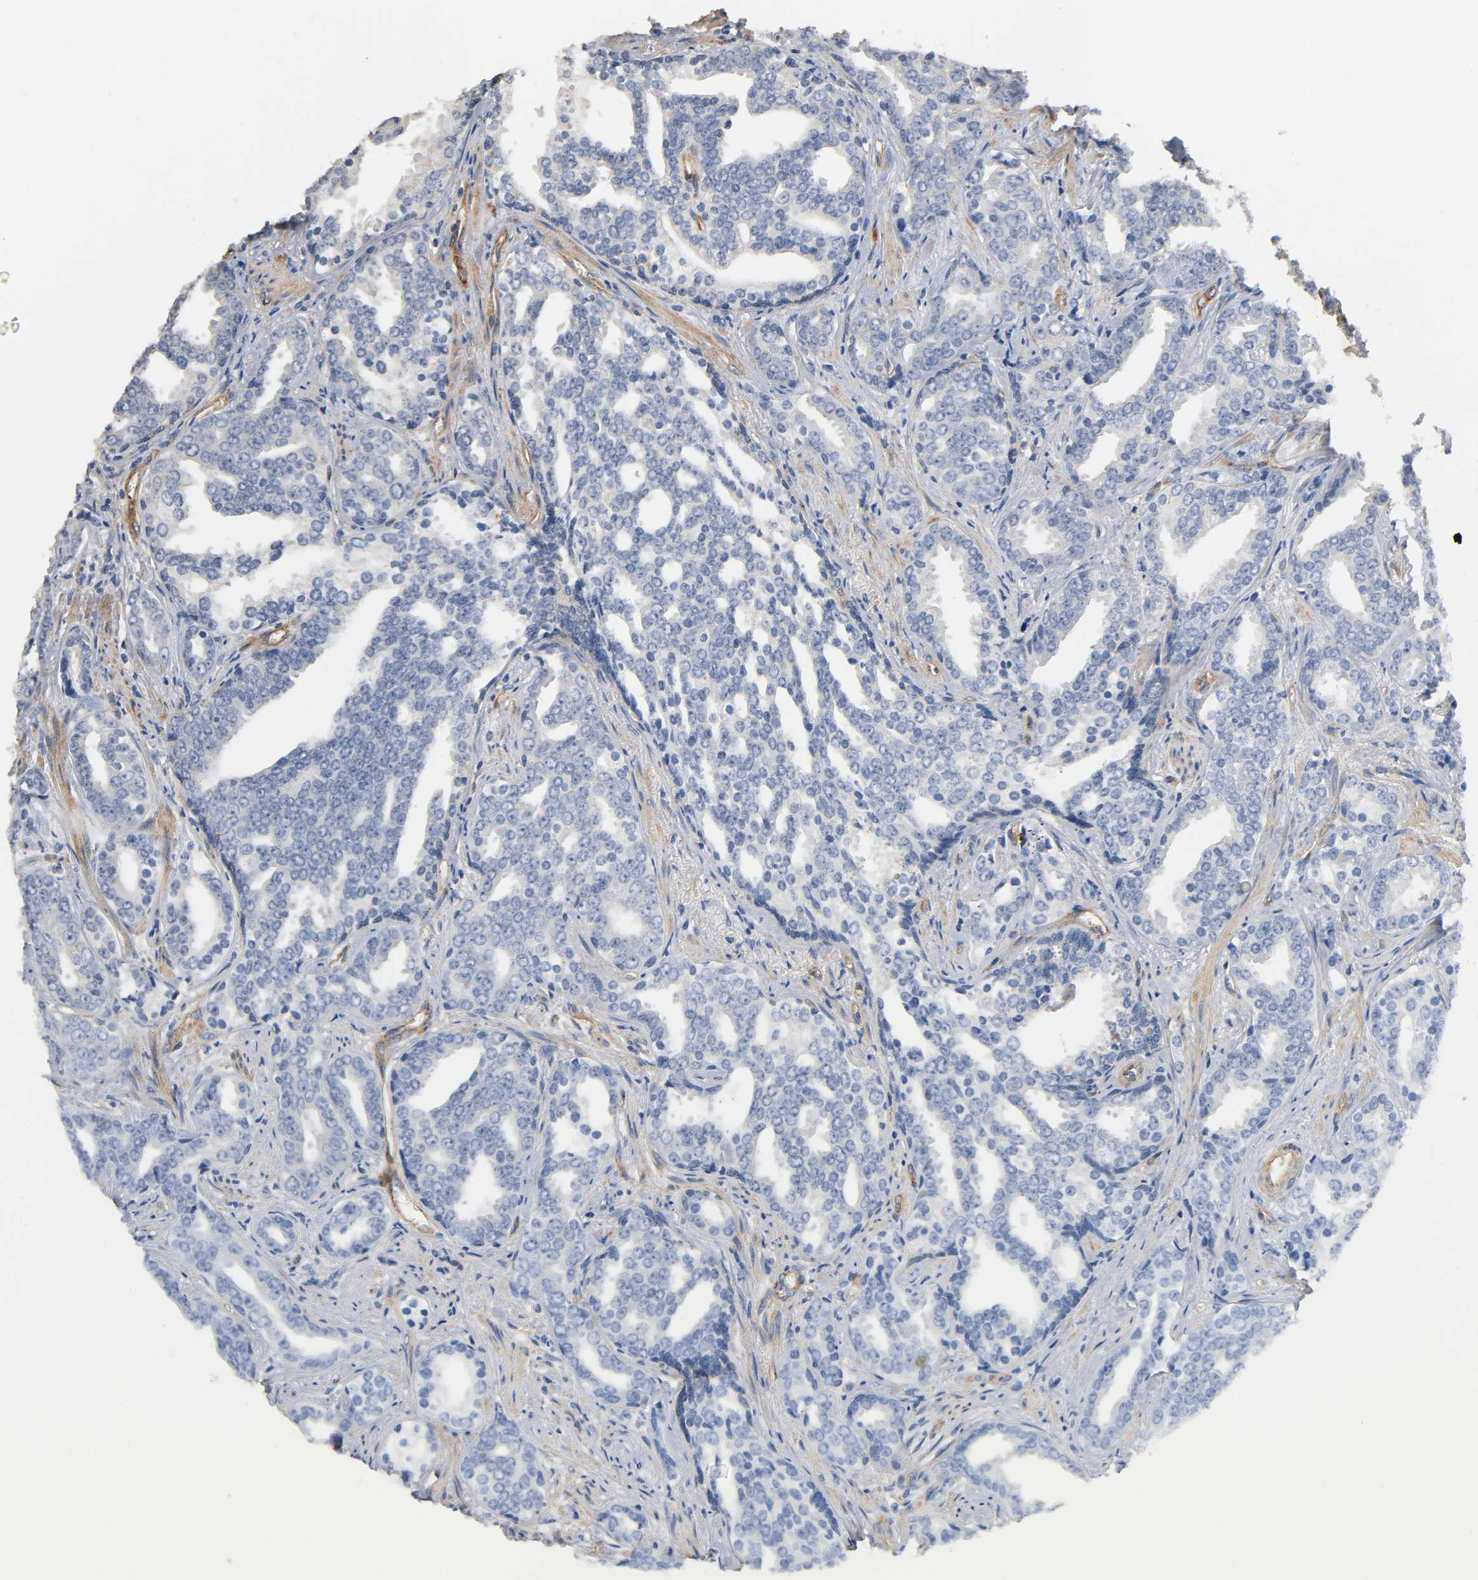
{"staining": {"intensity": "negative", "quantity": "none", "location": "none"}, "tissue": "prostate cancer", "cell_type": "Tumor cells", "image_type": "cancer", "snomed": [{"axis": "morphology", "description": "Adenocarcinoma, High grade"}, {"axis": "topography", "description": "Prostate"}], "caption": "Histopathology image shows no significant protein expression in tumor cells of prostate cancer (adenocarcinoma (high-grade)).", "gene": "IFITM3", "patient": {"sex": "male", "age": 67}}